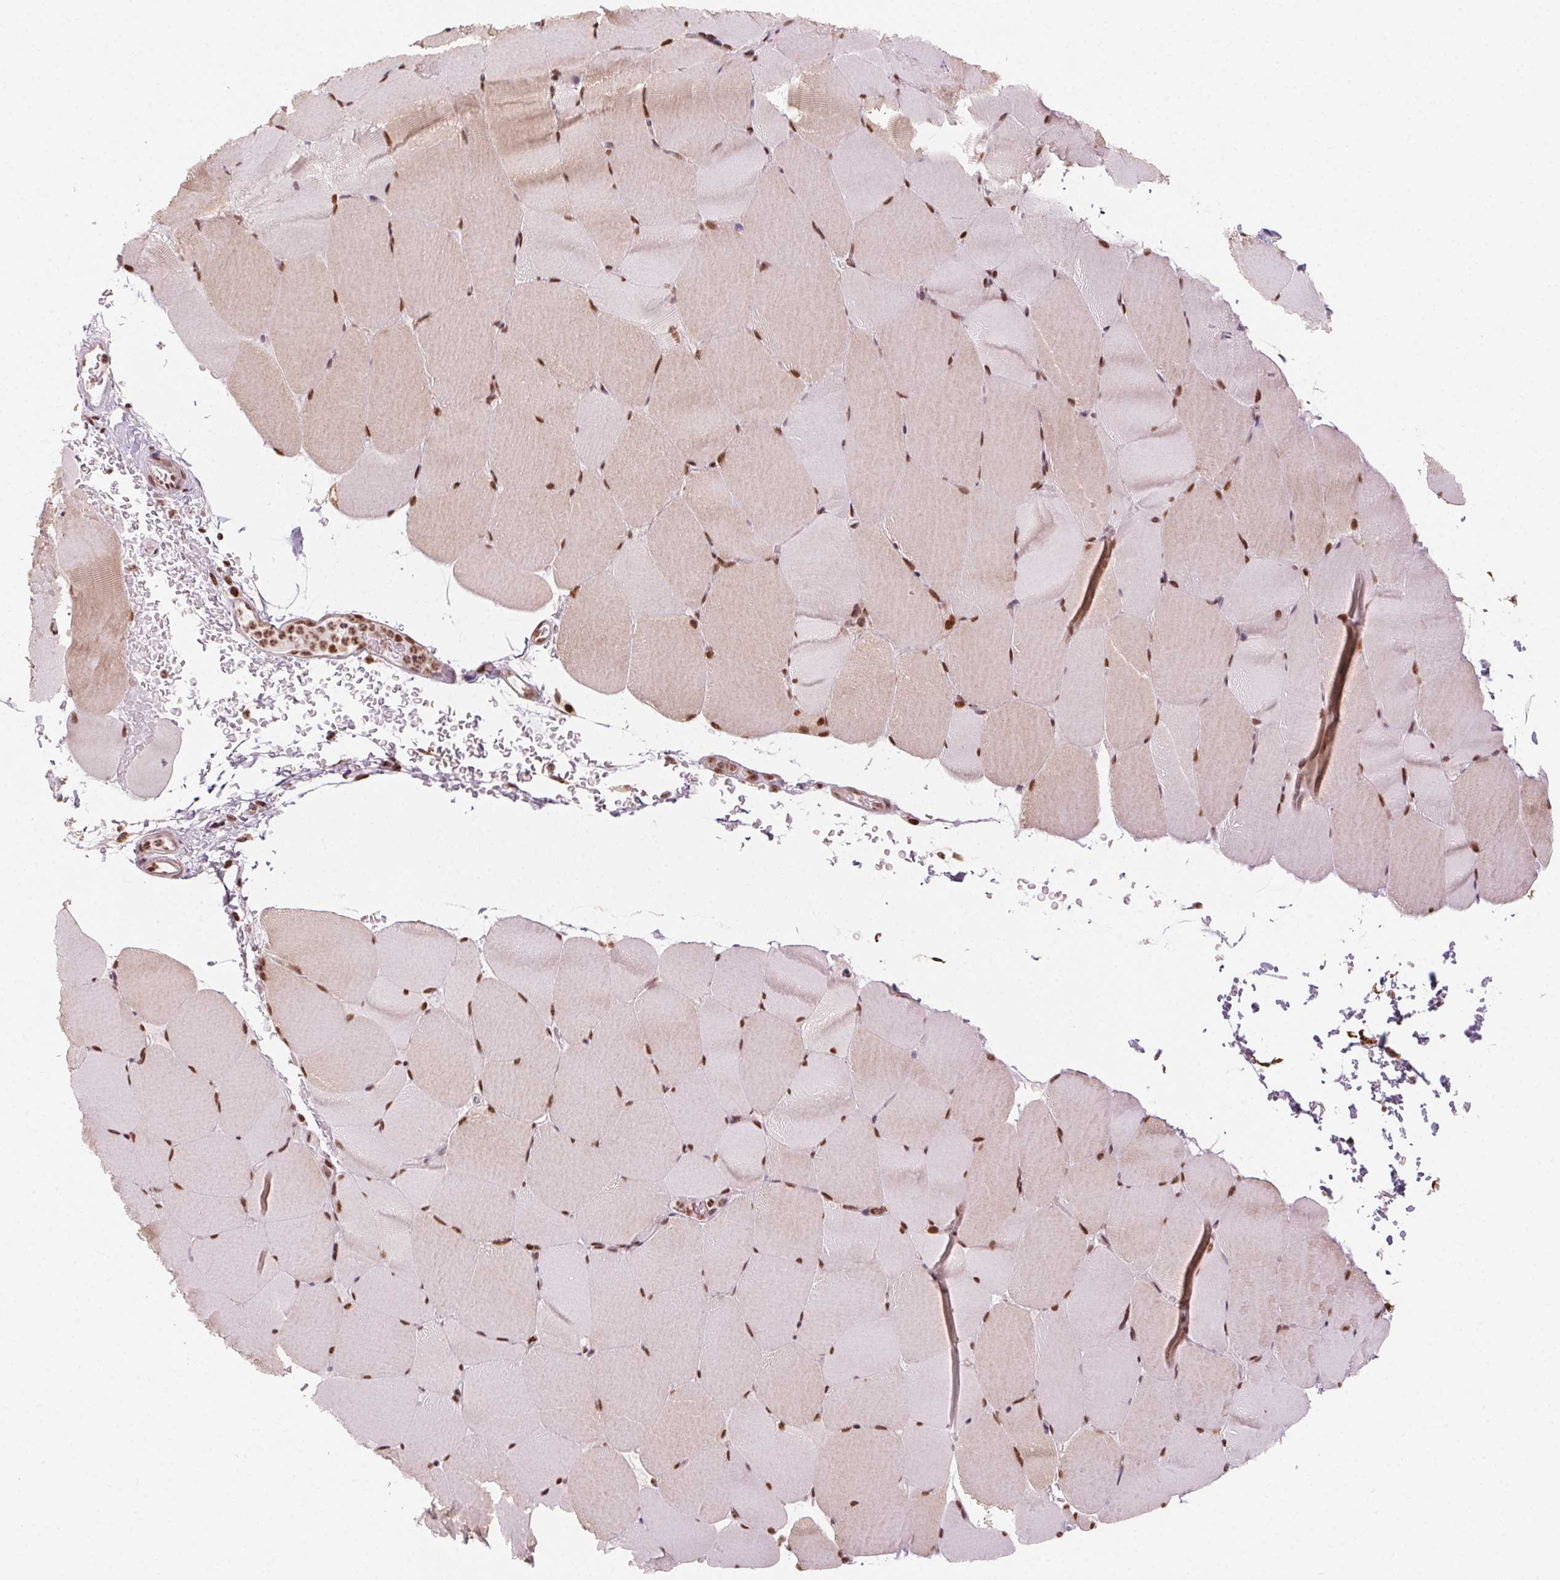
{"staining": {"intensity": "moderate", "quantity": ">75%", "location": "nuclear"}, "tissue": "skeletal muscle", "cell_type": "Myocytes", "image_type": "normal", "snomed": [{"axis": "morphology", "description": "Normal tissue, NOS"}, {"axis": "topography", "description": "Skeletal muscle"}], "caption": "Immunohistochemical staining of benign human skeletal muscle reveals >75% levels of moderate nuclear protein expression in approximately >75% of myocytes.", "gene": "TOPORS", "patient": {"sex": "female", "age": 37}}